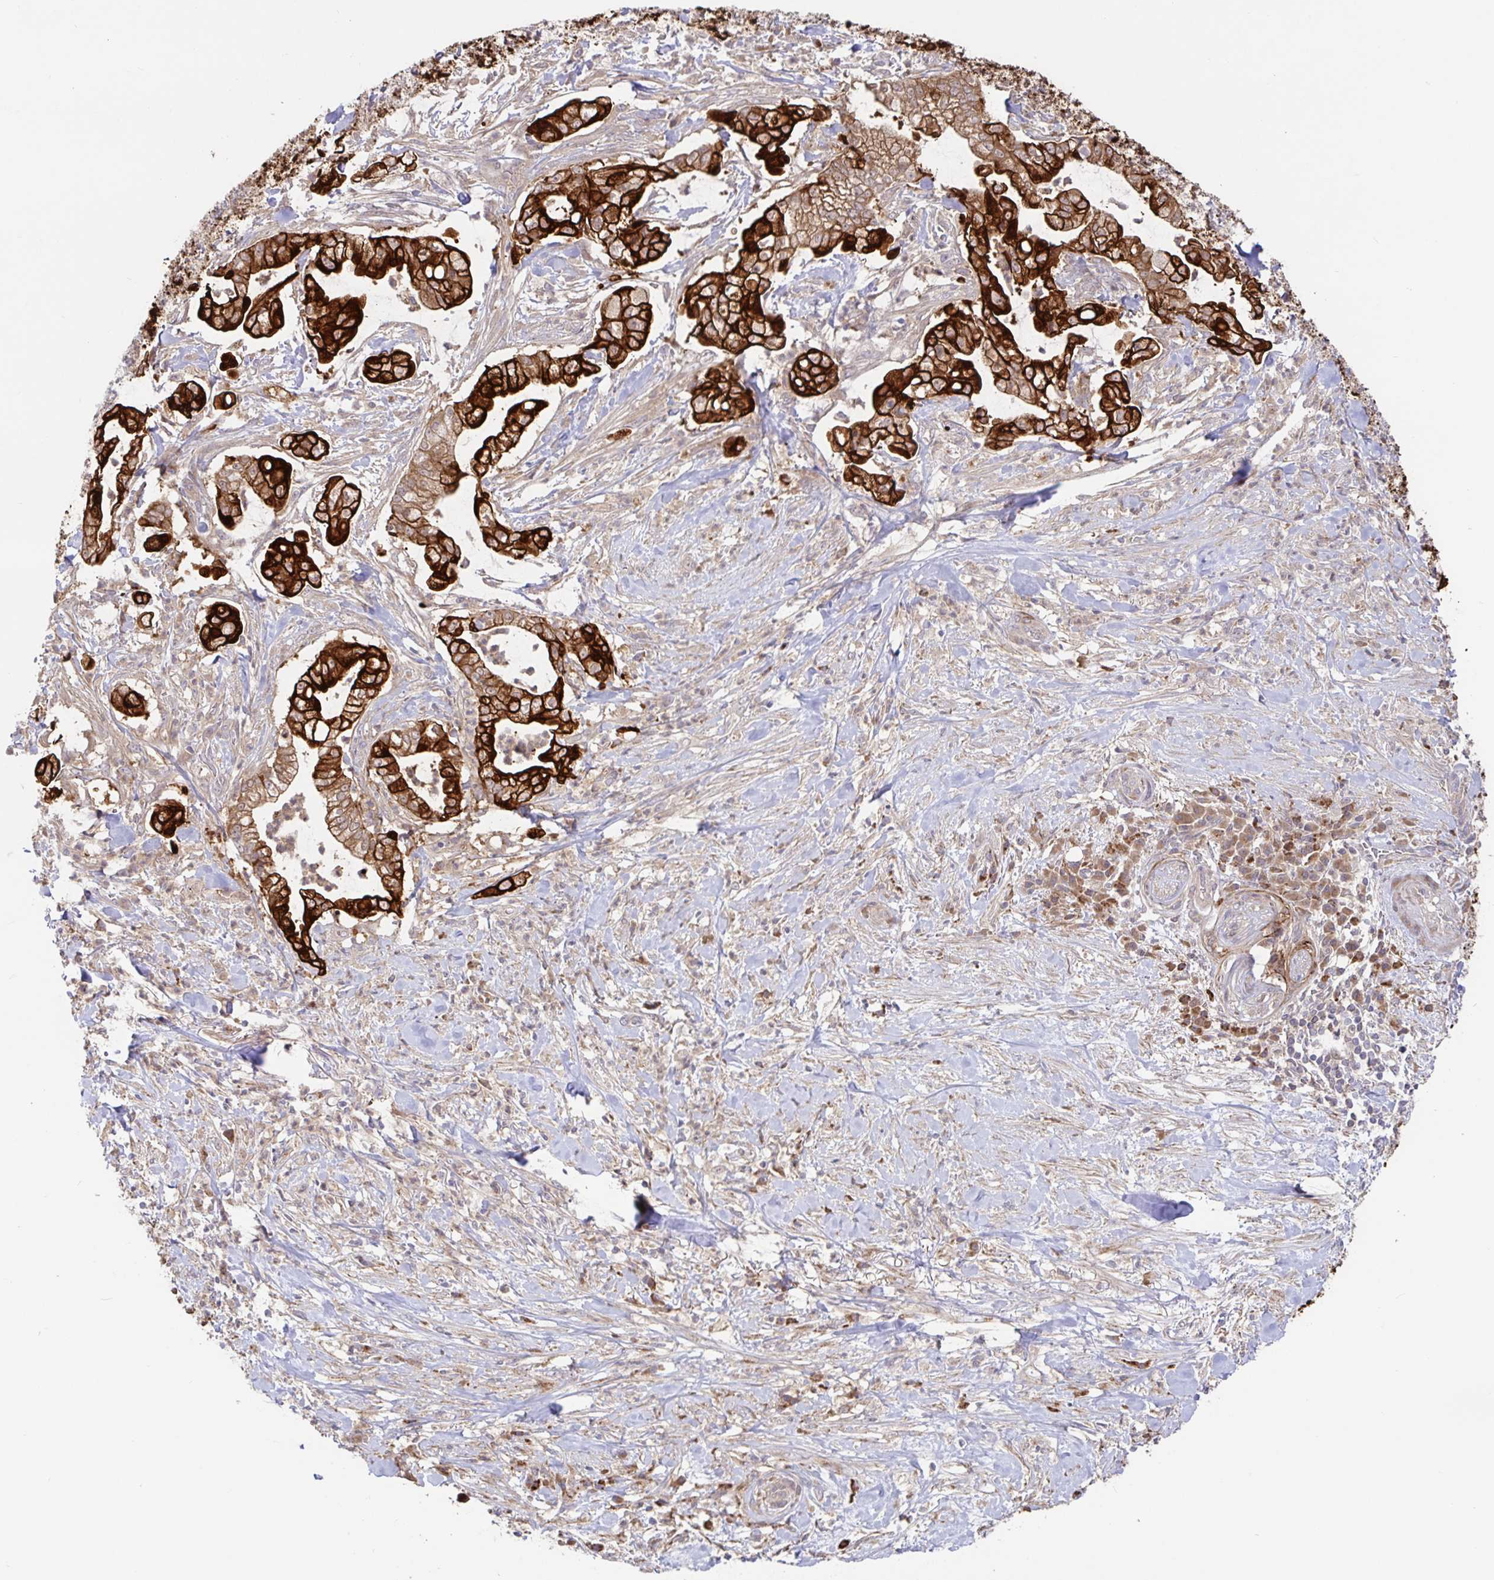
{"staining": {"intensity": "strong", "quantity": ">75%", "location": "cytoplasmic/membranous"}, "tissue": "pancreatic cancer", "cell_type": "Tumor cells", "image_type": "cancer", "snomed": [{"axis": "morphology", "description": "Adenocarcinoma, NOS"}, {"axis": "topography", "description": "Pancreas"}], "caption": "Strong cytoplasmic/membranous staining is identified in about >75% of tumor cells in pancreatic adenocarcinoma.", "gene": "AACS", "patient": {"sex": "female", "age": 69}}